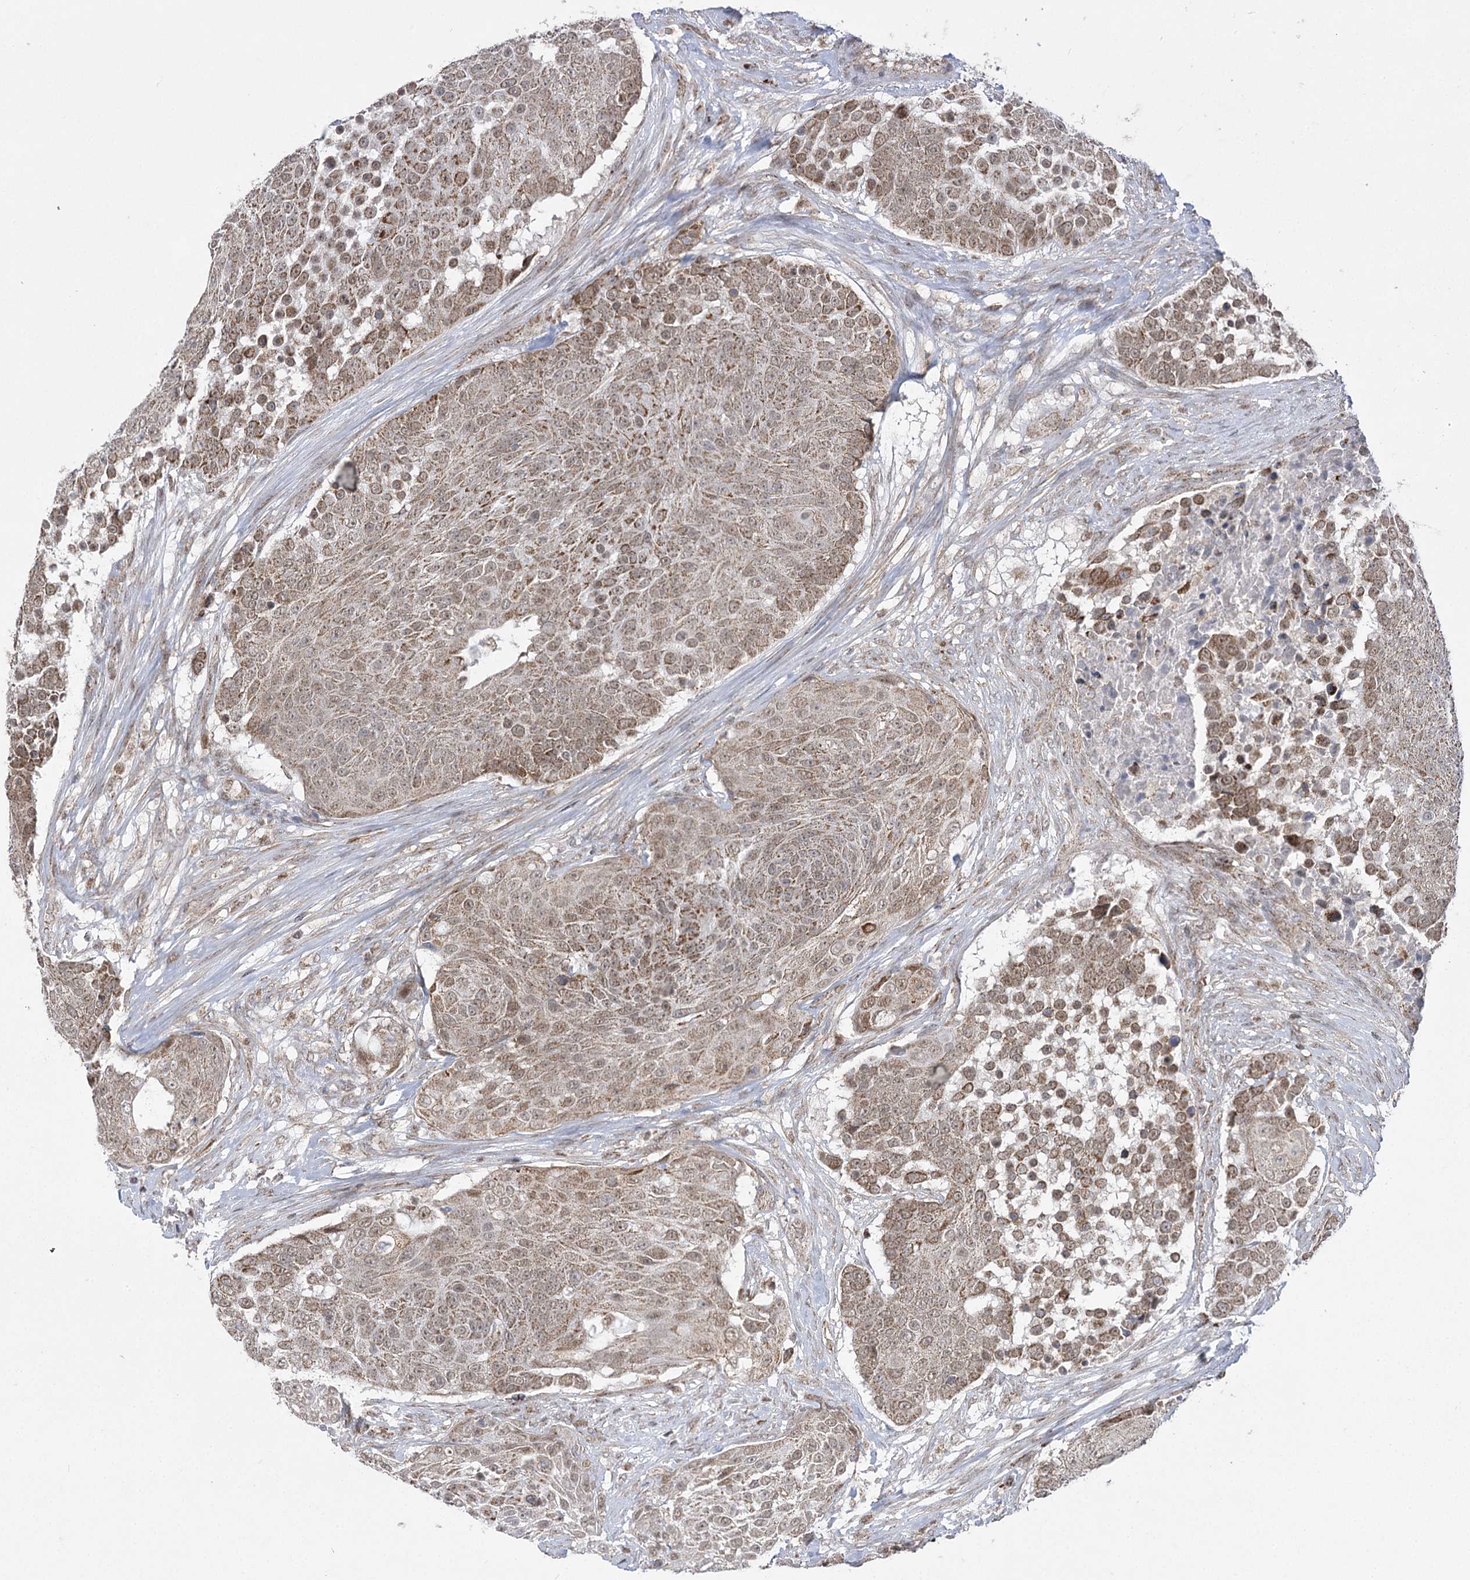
{"staining": {"intensity": "moderate", "quantity": ">75%", "location": "cytoplasmic/membranous,nuclear"}, "tissue": "urothelial cancer", "cell_type": "Tumor cells", "image_type": "cancer", "snomed": [{"axis": "morphology", "description": "Urothelial carcinoma, High grade"}, {"axis": "topography", "description": "Urinary bladder"}], "caption": "Protein expression by IHC reveals moderate cytoplasmic/membranous and nuclear expression in about >75% of tumor cells in urothelial cancer.", "gene": "SLC4A1AP", "patient": {"sex": "female", "age": 63}}